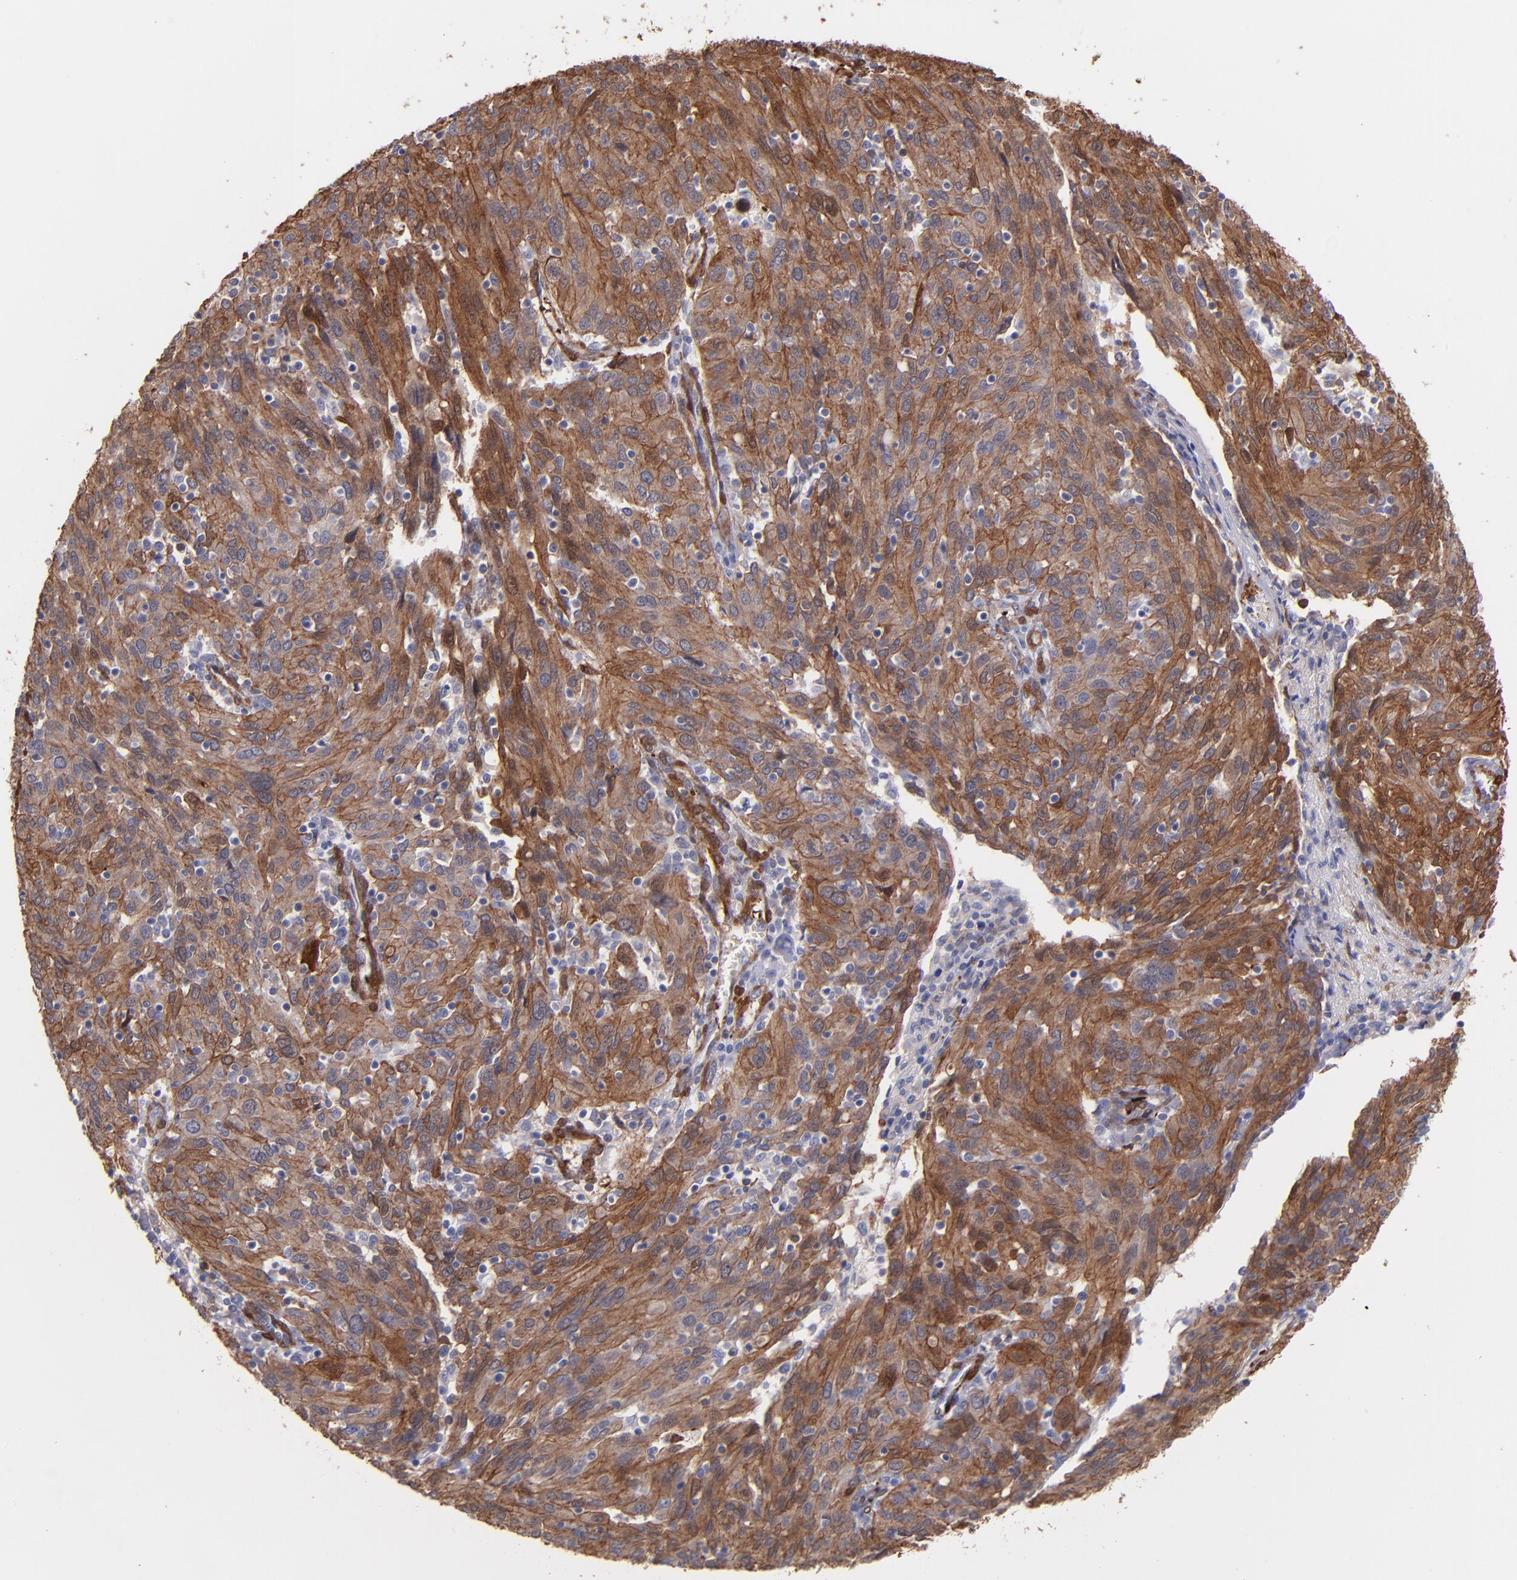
{"staining": {"intensity": "moderate", "quantity": ">75%", "location": "cytoplasmic/membranous"}, "tissue": "ovarian cancer", "cell_type": "Tumor cells", "image_type": "cancer", "snomed": [{"axis": "morphology", "description": "Carcinoma, endometroid"}, {"axis": "topography", "description": "Ovary"}], "caption": "There is medium levels of moderate cytoplasmic/membranous staining in tumor cells of endometroid carcinoma (ovarian), as demonstrated by immunohistochemical staining (brown color).", "gene": "VCL", "patient": {"sex": "female", "age": 50}}